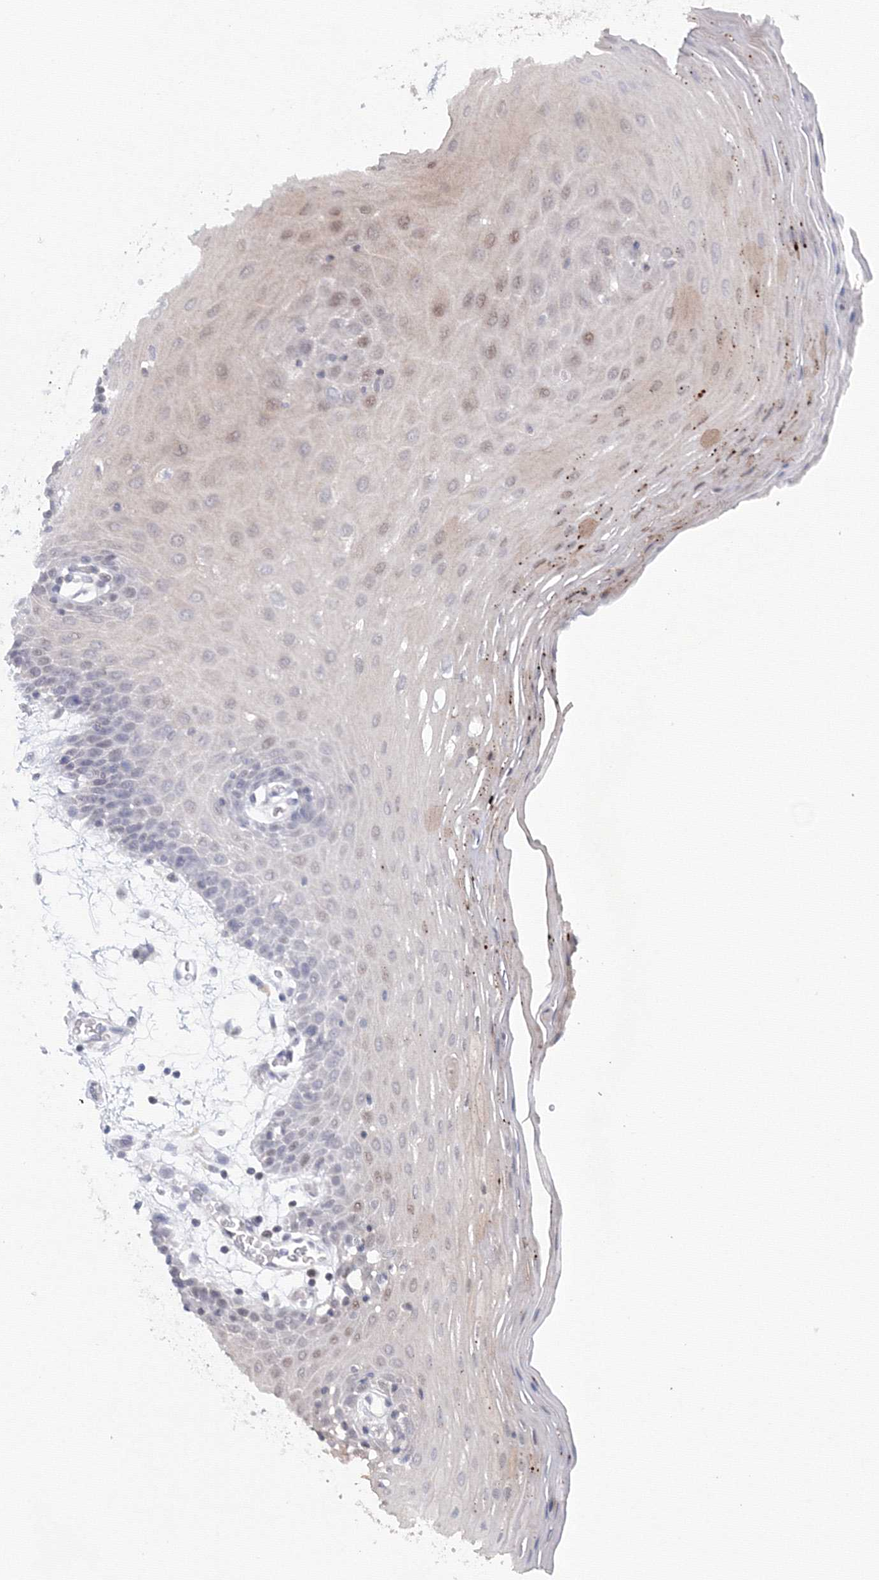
{"staining": {"intensity": "negative", "quantity": "none", "location": "none"}, "tissue": "oral mucosa", "cell_type": "Squamous epithelial cells", "image_type": "normal", "snomed": [{"axis": "morphology", "description": "Normal tissue, NOS"}, {"axis": "topography", "description": "Skeletal muscle"}, {"axis": "topography", "description": "Oral tissue"}, {"axis": "topography", "description": "Salivary gland"}, {"axis": "topography", "description": "Peripheral nerve tissue"}], "caption": "Benign oral mucosa was stained to show a protein in brown. There is no significant staining in squamous epithelial cells.", "gene": "SLC7A7", "patient": {"sex": "male", "age": 54}}